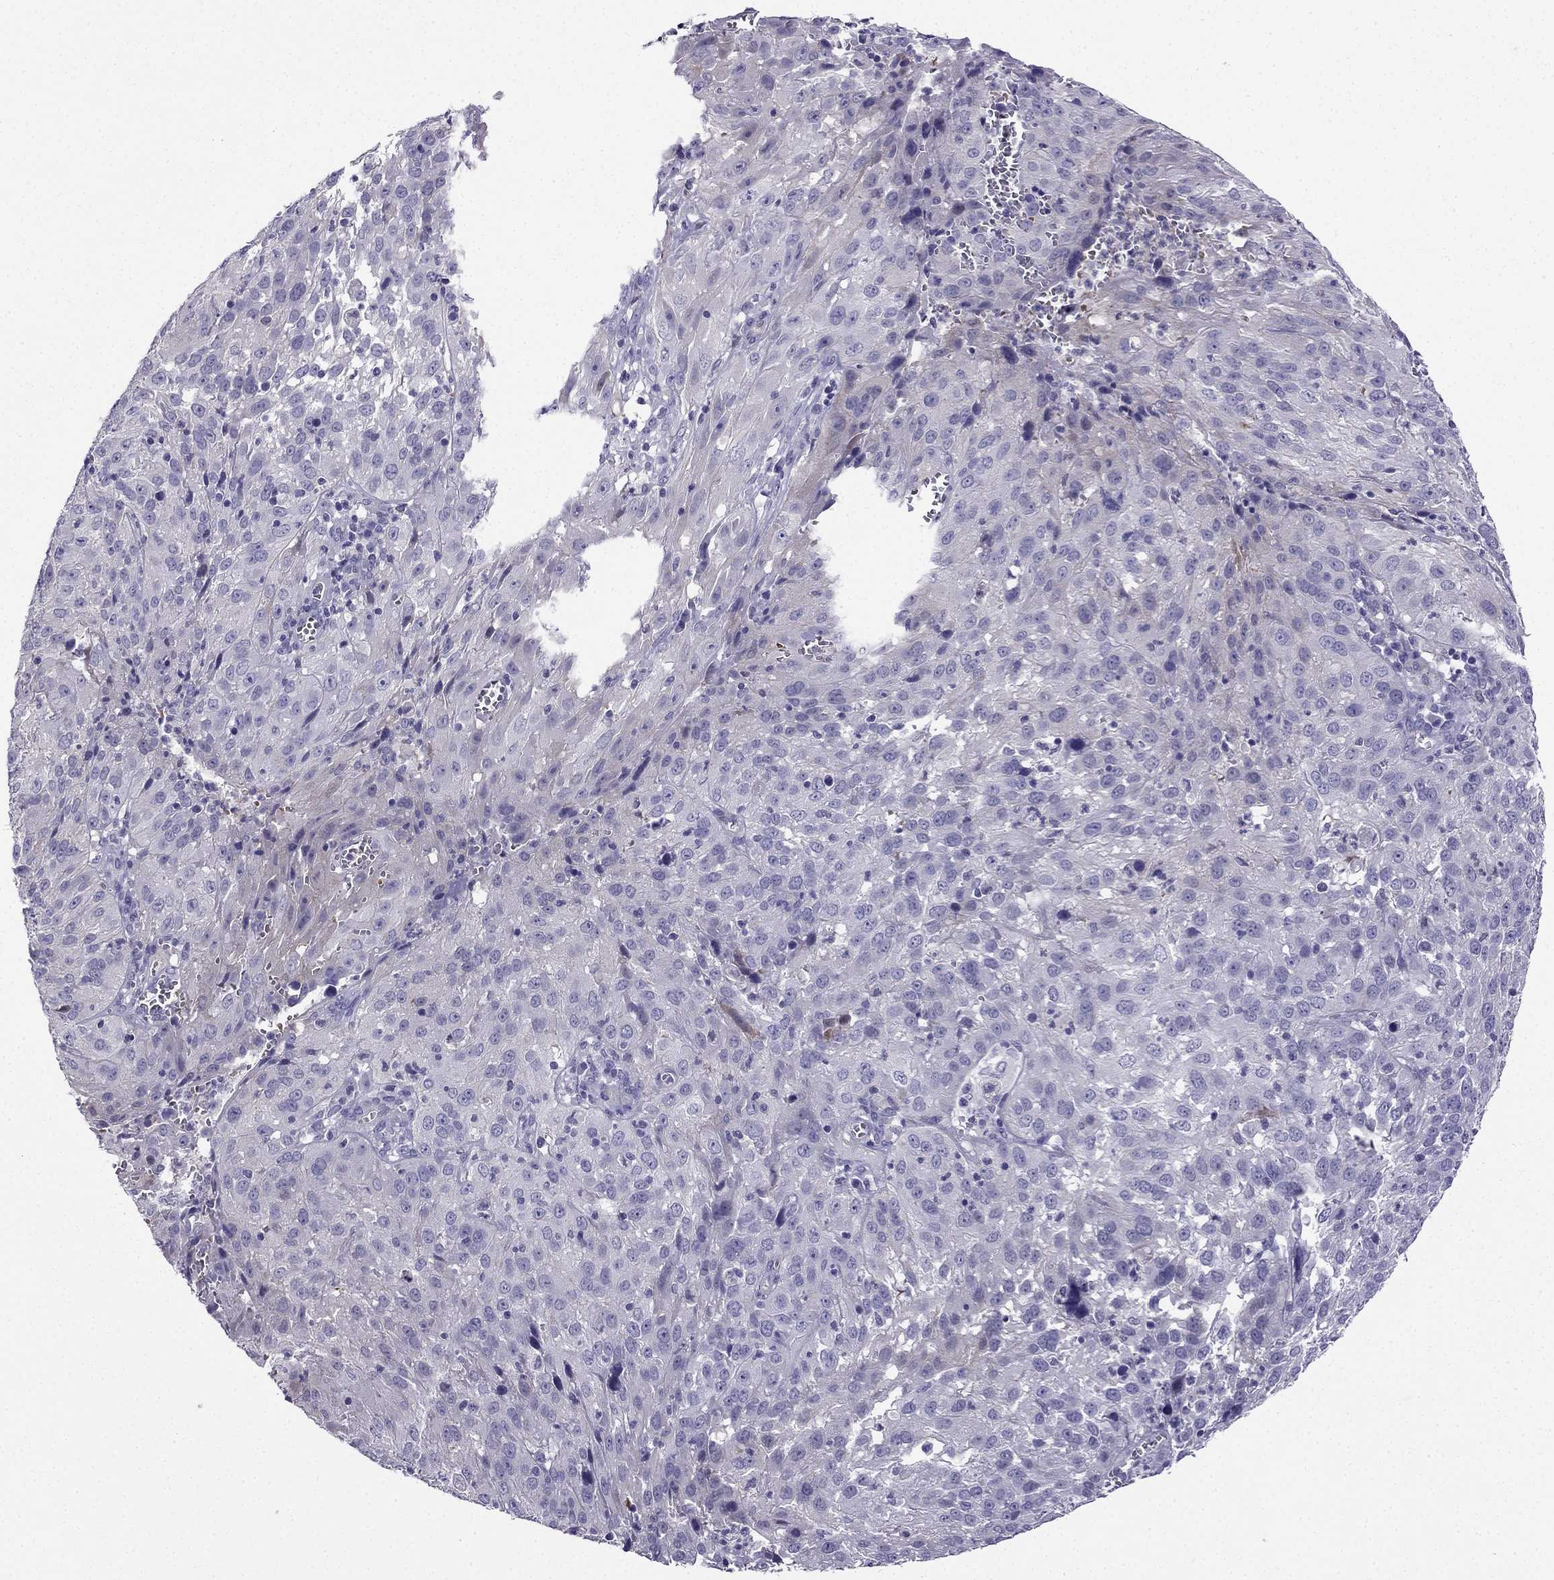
{"staining": {"intensity": "negative", "quantity": "none", "location": "none"}, "tissue": "cervical cancer", "cell_type": "Tumor cells", "image_type": "cancer", "snomed": [{"axis": "morphology", "description": "Squamous cell carcinoma, NOS"}, {"axis": "topography", "description": "Cervix"}], "caption": "Immunohistochemical staining of human squamous cell carcinoma (cervical) demonstrates no significant staining in tumor cells. Nuclei are stained in blue.", "gene": "KCNJ10", "patient": {"sex": "female", "age": 32}}